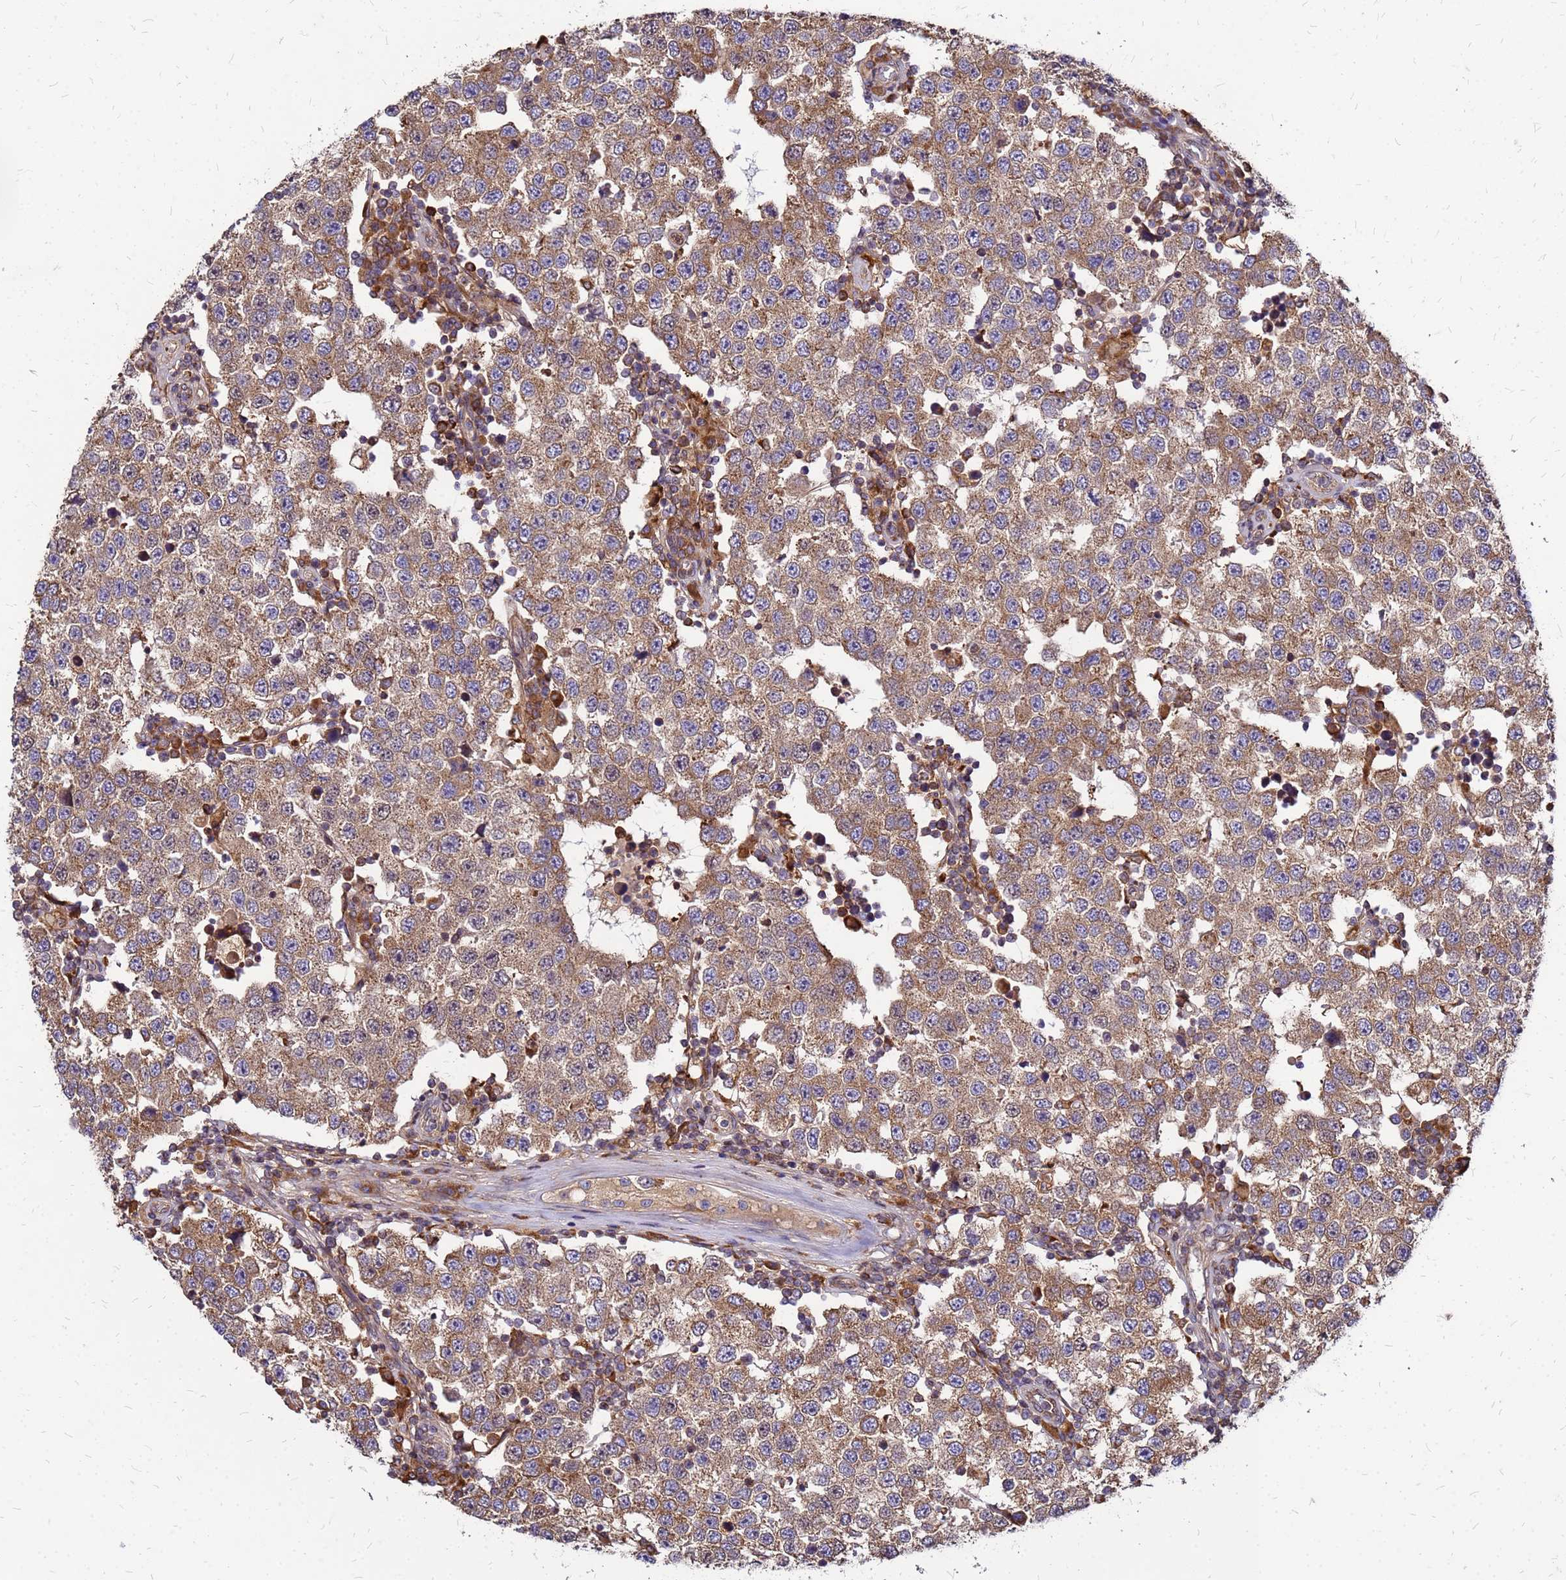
{"staining": {"intensity": "moderate", "quantity": ">75%", "location": "cytoplasmic/membranous"}, "tissue": "testis cancer", "cell_type": "Tumor cells", "image_type": "cancer", "snomed": [{"axis": "morphology", "description": "Seminoma, NOS"}, {"axis": "topography", "description": "Testis"}], "caption": "Immunohistochemical staining of testis cancer (seminoma) demonstrates medium levels of moderate cytoplasmic/membranous positivity in approximately >75% of tumor cells.", "gene": "CYBC1", "patient": {"sex": "male", "age": 34}}